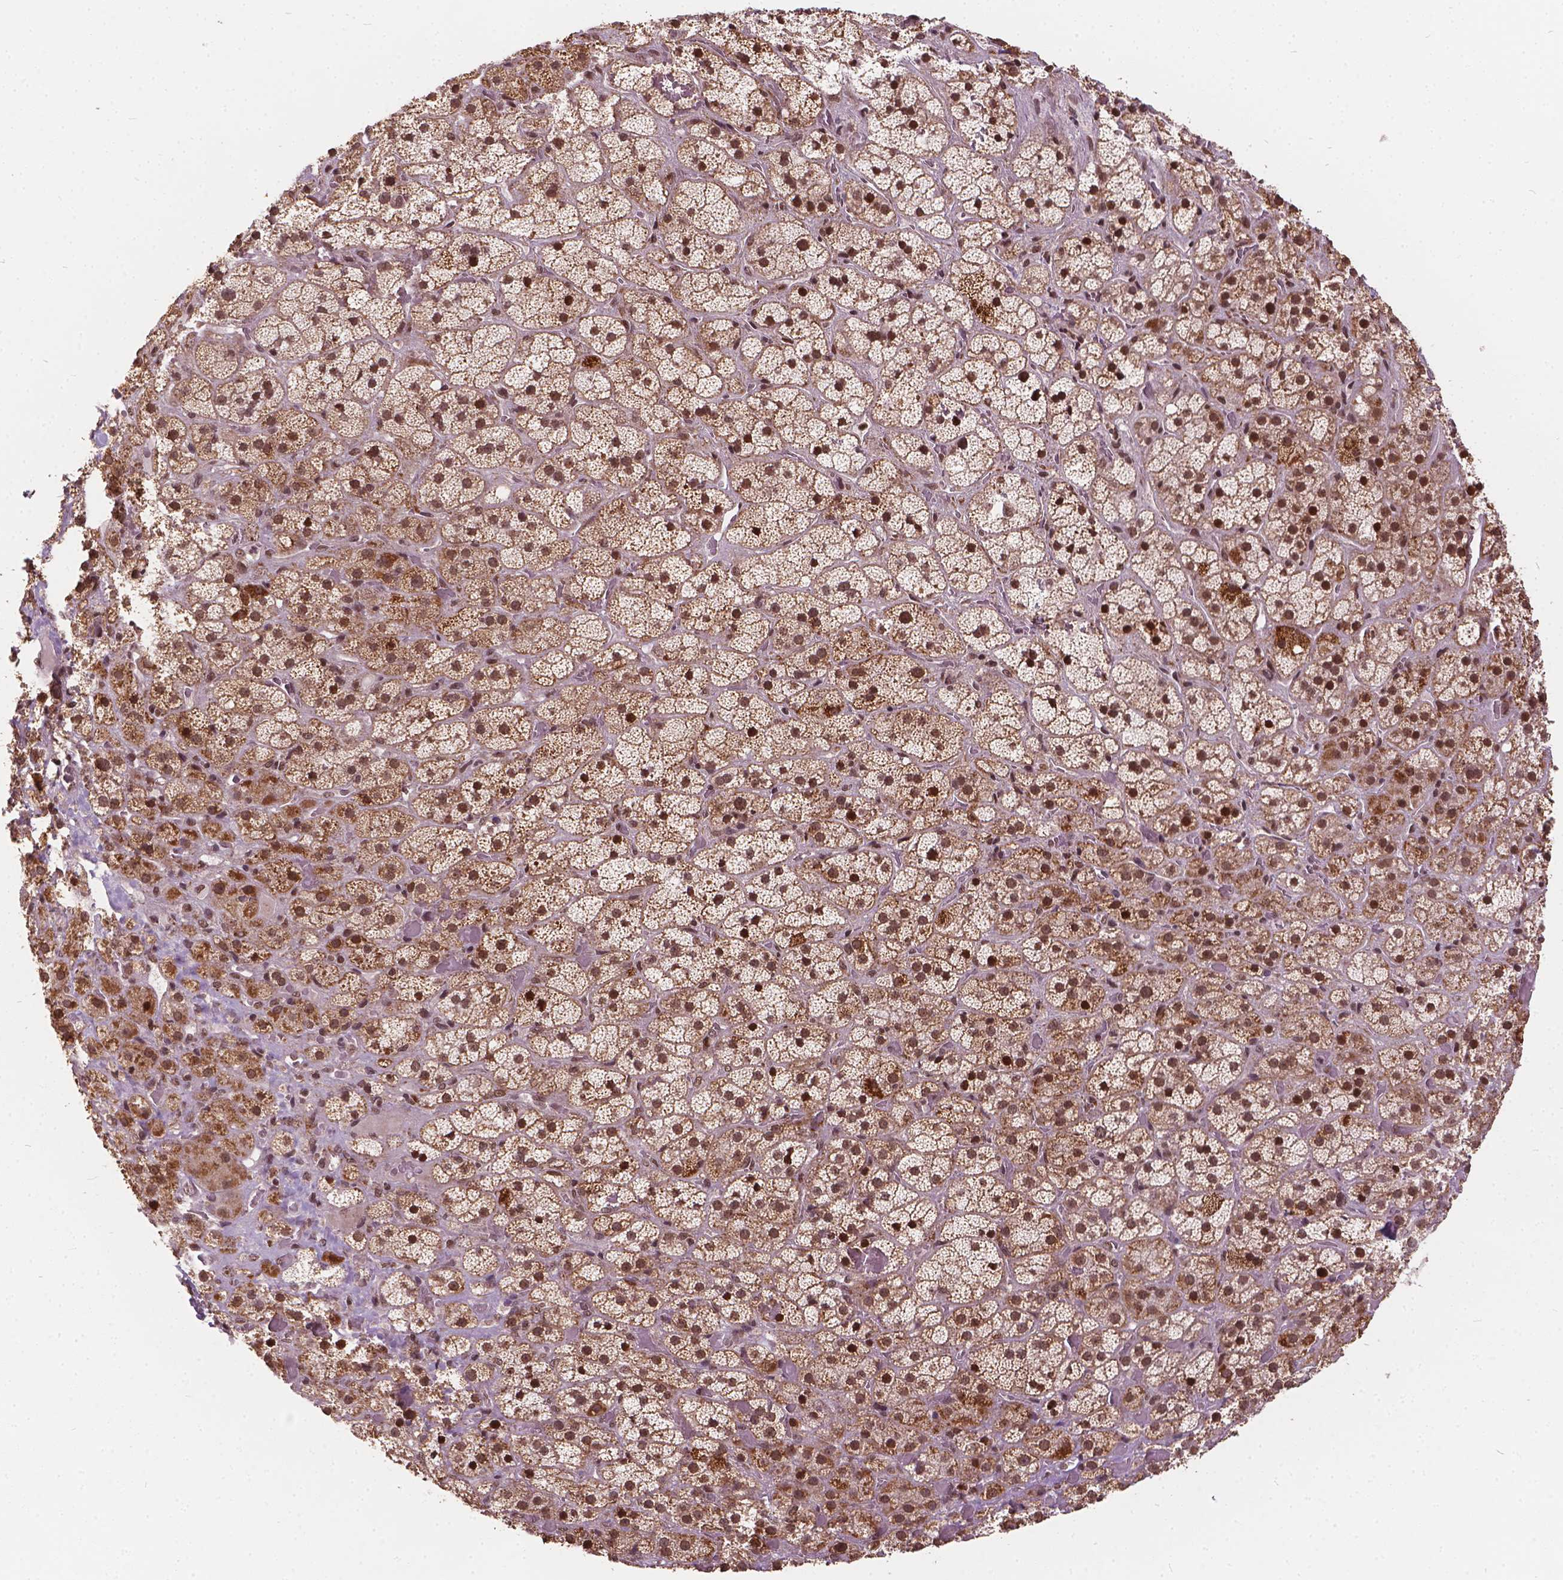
{"staining": {"intensity": "moderate", "quantity": ">75%", "location": "cytoplasmic/membranous,nuclear"}, "tissue": "adrenal gland", "cell_type": "Glandular cells", "image_type": "normal", "snomed": [{"axis": "morphology", "description": "Normal tissue, NOS"}, {"axis": "topography", "description": "Adrenal gland"}], "caption": "Immunohistochemical staining of unremarkable human adrenal gland reveals medium levels of moderate cytoplasmic/membranous,nuclear expression in about >75% of glandular cells. (brown staining indicates protein expression, while blue staining denotes nuclei).", "gene": "GPS2", "patient": {"sex": "male", "age": 57}}